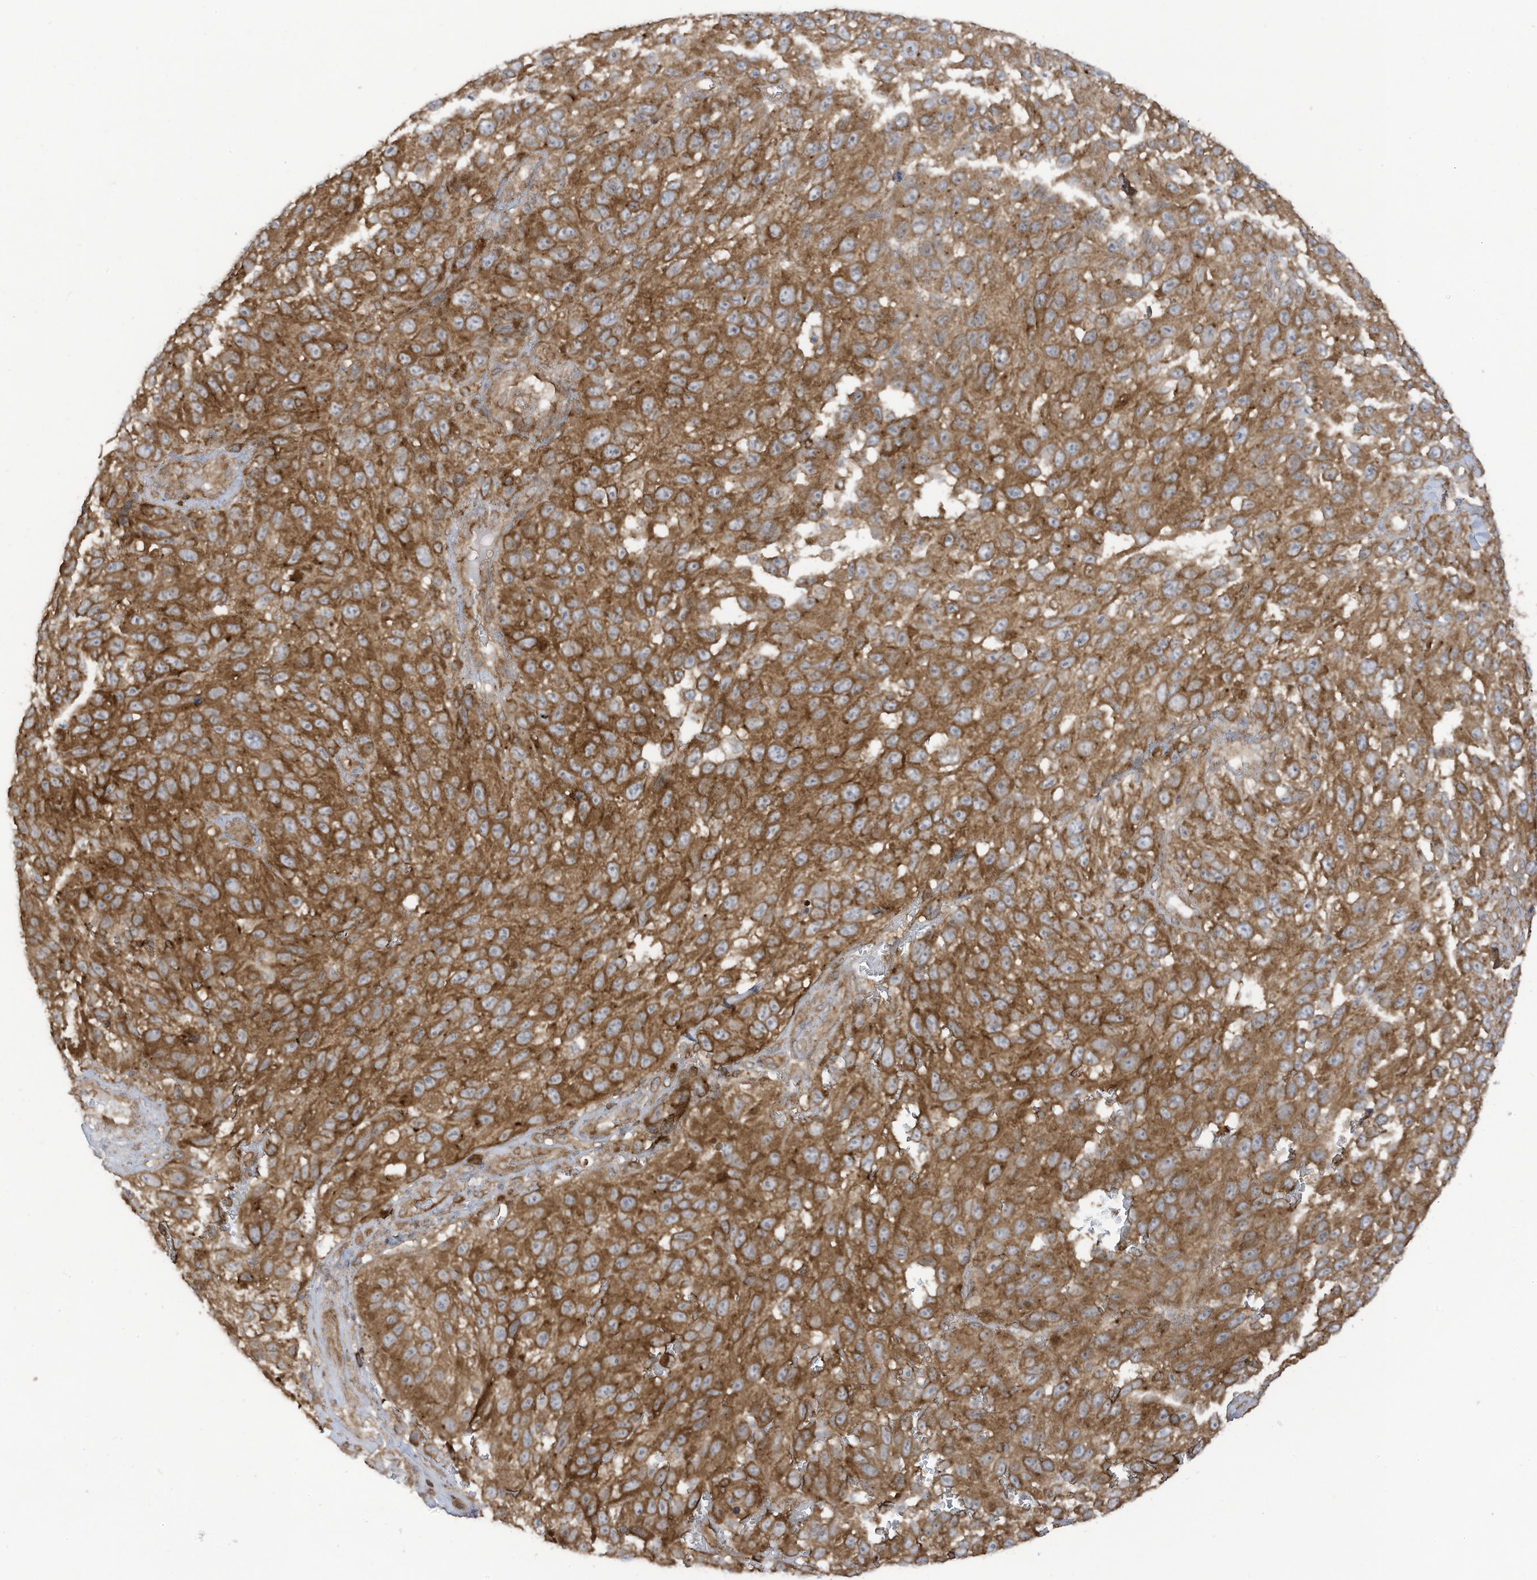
{"staining": {"intensity": "strong", "quantity": ">75%", "location": "cytoplasmic/membranous"}, "tissue": "melanoma", "cell_type": "Tumor cells", "image_type": "cancer", "snomed": [{"axis": "morphology", "description": "Malignant melanoma, NOS"}, {"axis": "topography", "description": "Skin"}], "caption": "Tumor cells display high levels of strong cytoplasmic/membranous expression in approximately >75% of cells in melanoma.", "gene": "REPS1", "patient": {"sex": "female", "age": 96}}